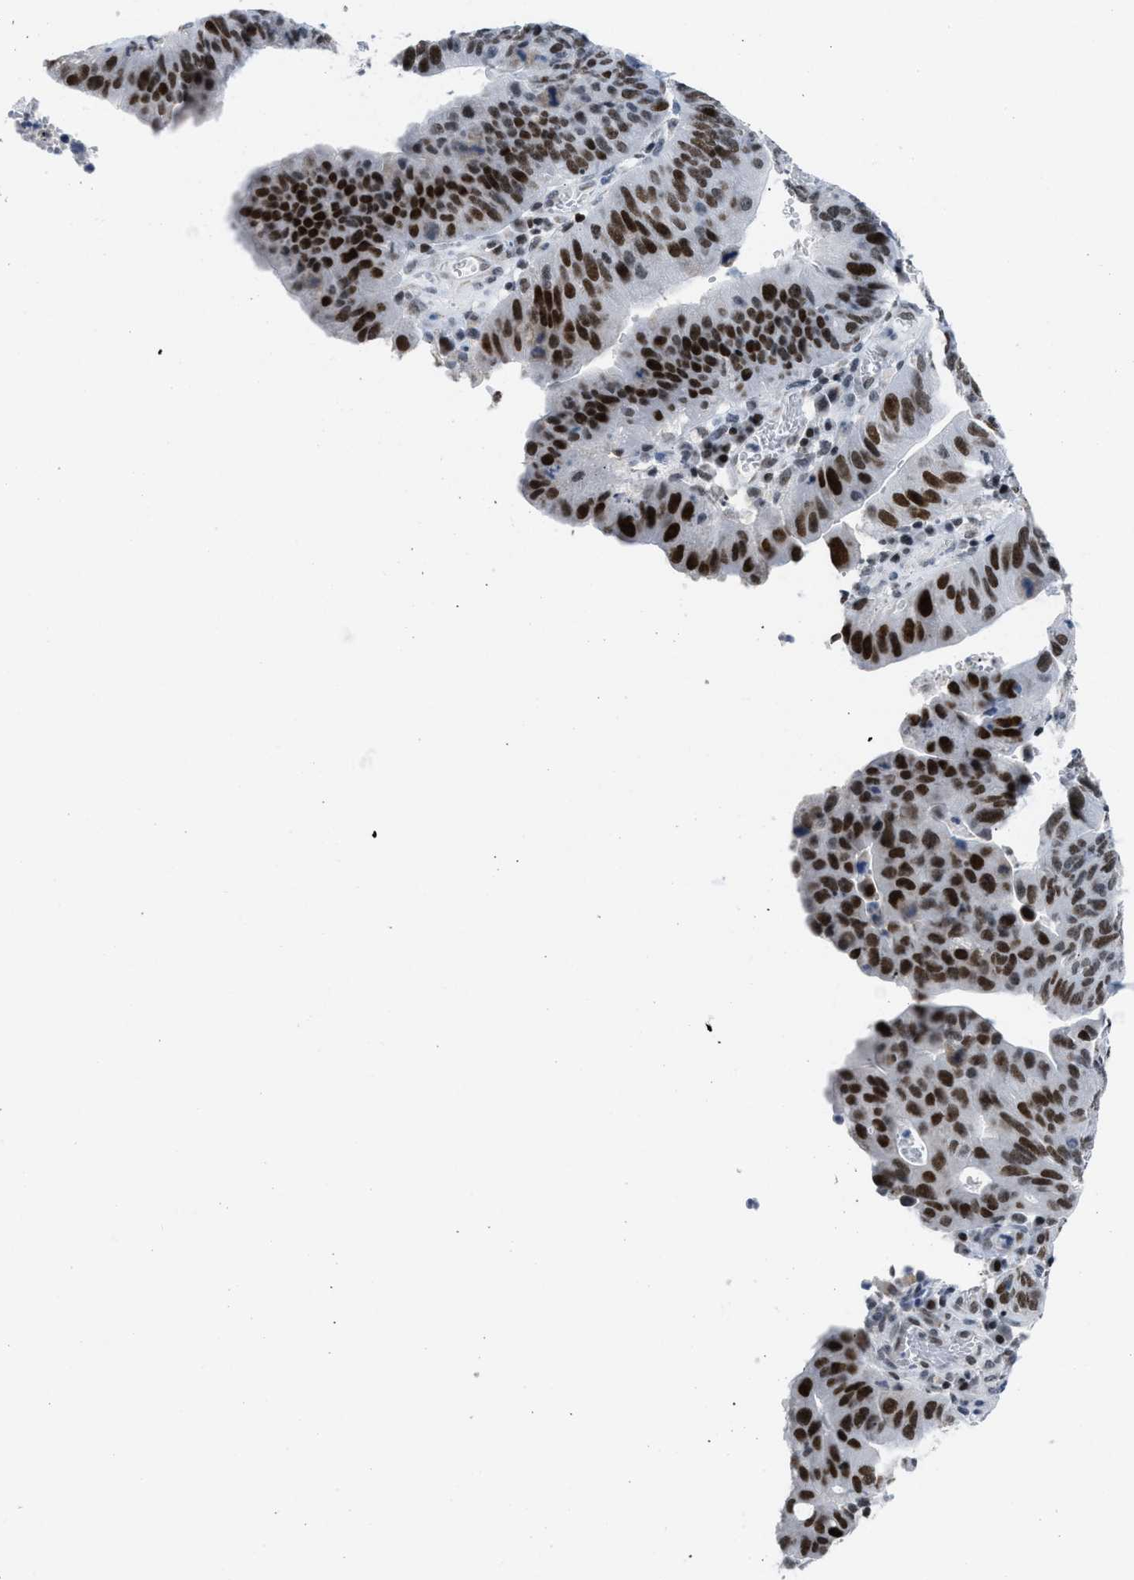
{"staining": {"intensity": "strong", "quantity": ">75%", "location": "nuclear"}, "tissue": "stomach cancer", "cell_type": "Tumor cells", "image_type": "cancer", "snomed": [{"axis": "morphology", "description": "Adenocarcinoma, NOS"}, {"axis": "topography", "description": "Stomach"}], "caption": "Stomach cancer tissue displays strong nuclear staining in approximately >75% of tumor cells, visualized by immunohistochemistry.", "gene": "TERF2IP", "patient": {"sex": "male", "age": 59}}